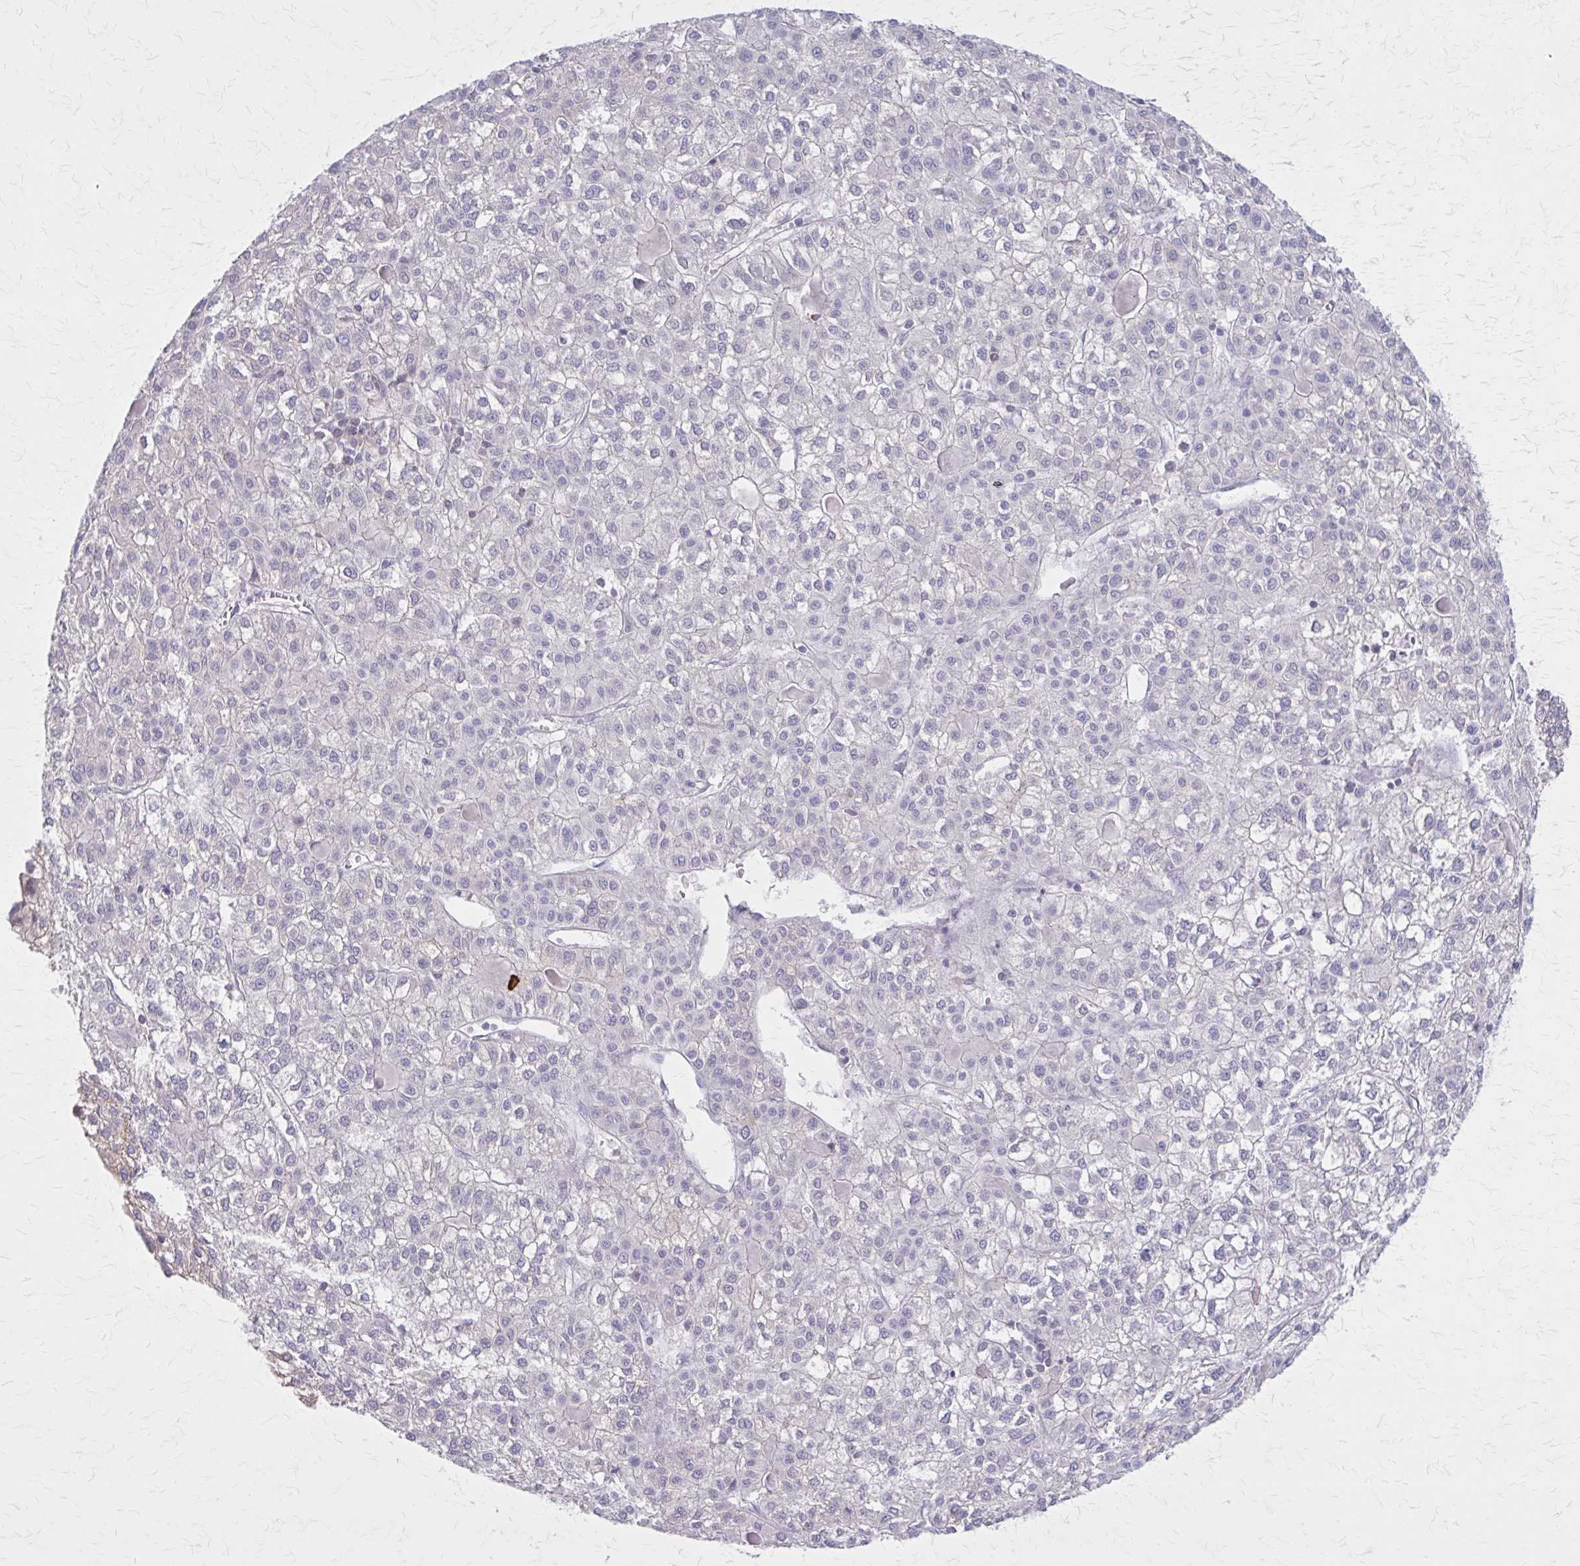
{"staining": {"intensity": "negative", "quantity": "none", "location": "none"}, "tissue": "liver cancer", "cell_type": "Tumor cells", "image_type": "cancer", "snomed": [{"axis": "morphology", "description": "Carcinoma, Hepatocellular, NOS"}, {"axis": "topography", "description": "Liver"}], "caption": "Protein analysis of liver hepatocellular carcinoma reveals no significant expression in tumor cells. (Brightfield microscopy of DAB (3,3'-diaminobenzidine) IHC at high magnification).", "gene": "PITPNM1", "patient": {"sex": "female", "age": 43}}